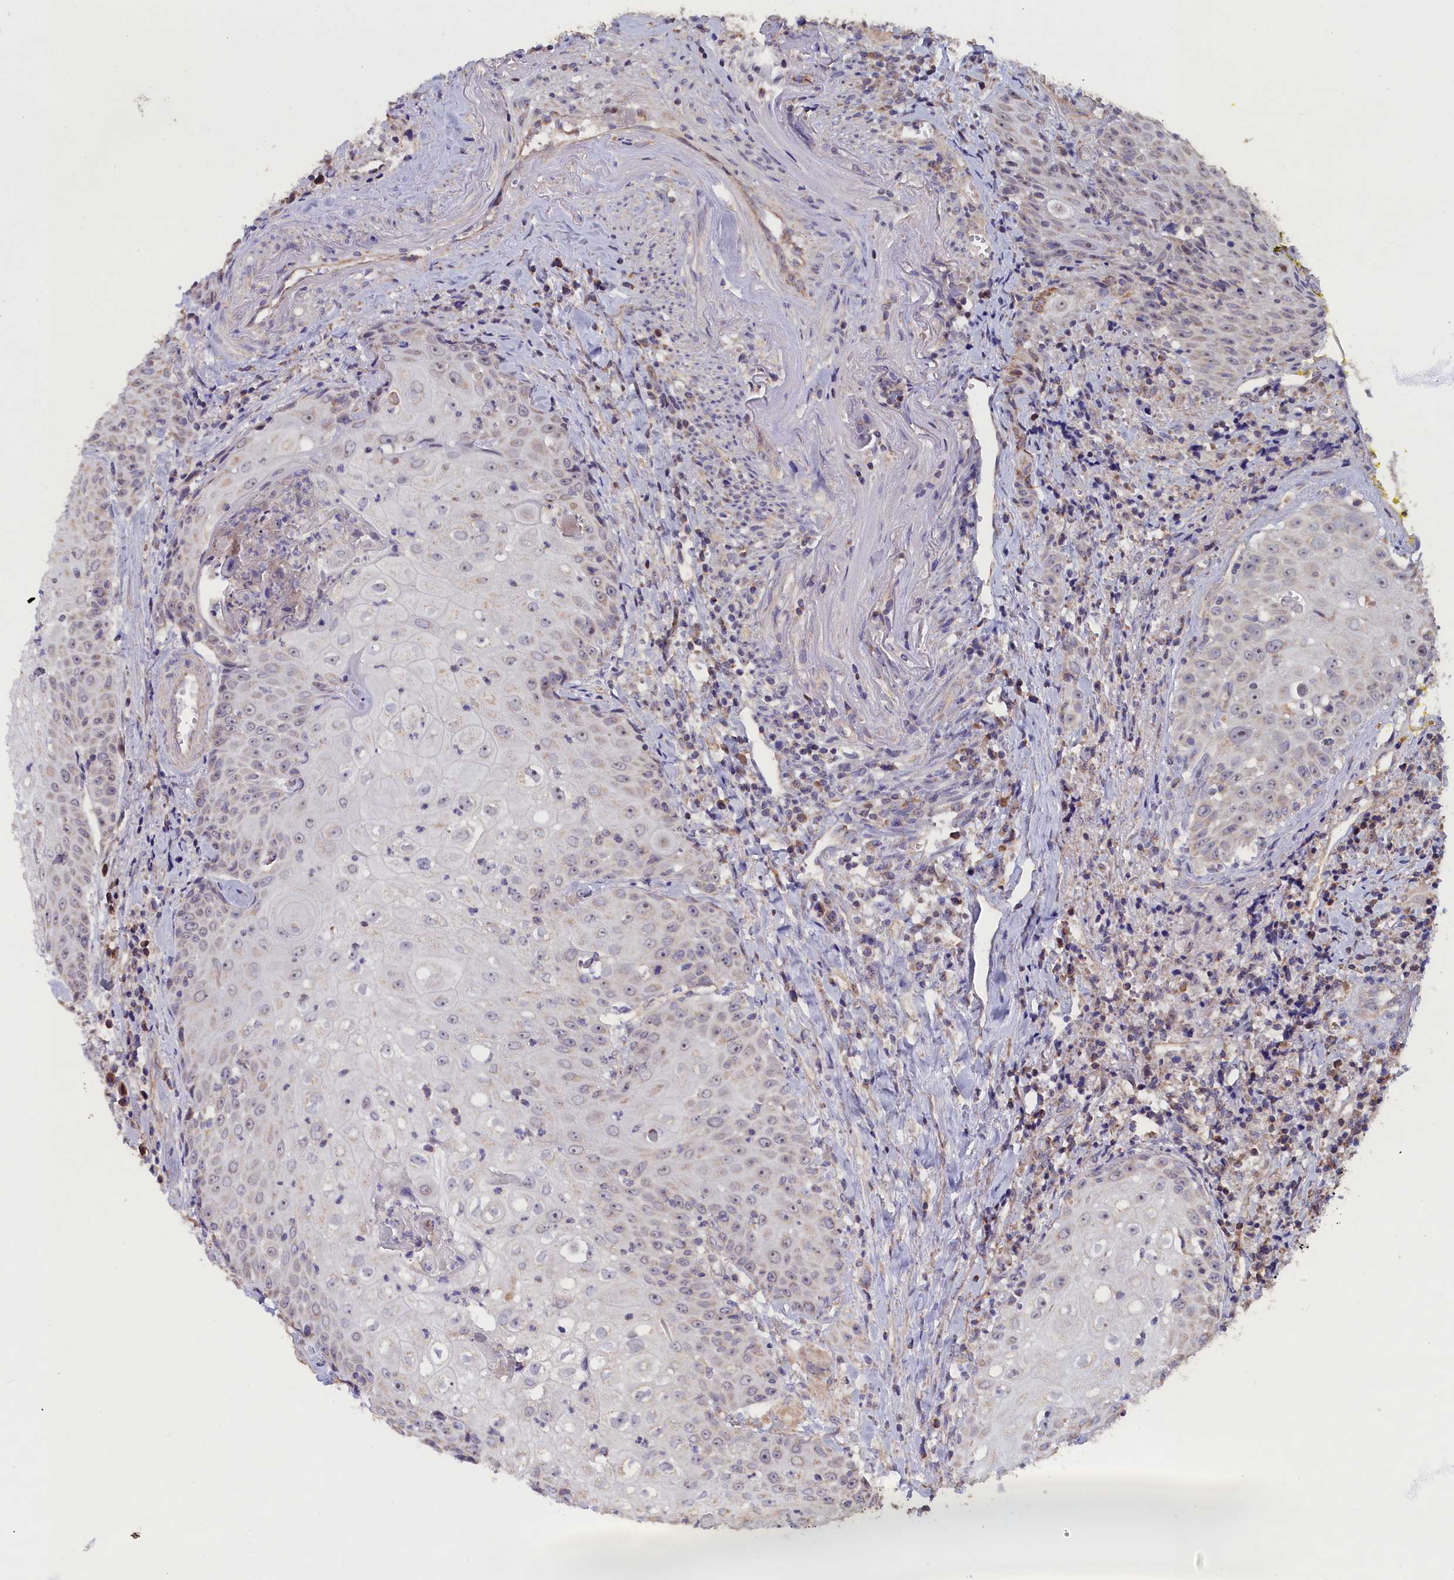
{"staining": {"intensity": "negative", "quantity": "none", "location": "none"}, "tissue": "head and neck cancer", "cell_type": "Tumor cells", "image_type": "cancer", "snomed": [{"axis": "morphology", "description": "Squamous cell carcinoma, NOS"}, {"axis": "topography", "description": "Oral tissue"}, {"axis": "topography", "description": "Head-Neck"}], "caption": "An immunohistochemistry micrograph of head and neck cancer is shown. There is no staining in tumor cells of head and neck cancer.", "gene": "ZNF816", "patient": {"sex": "female", "age": 82}}